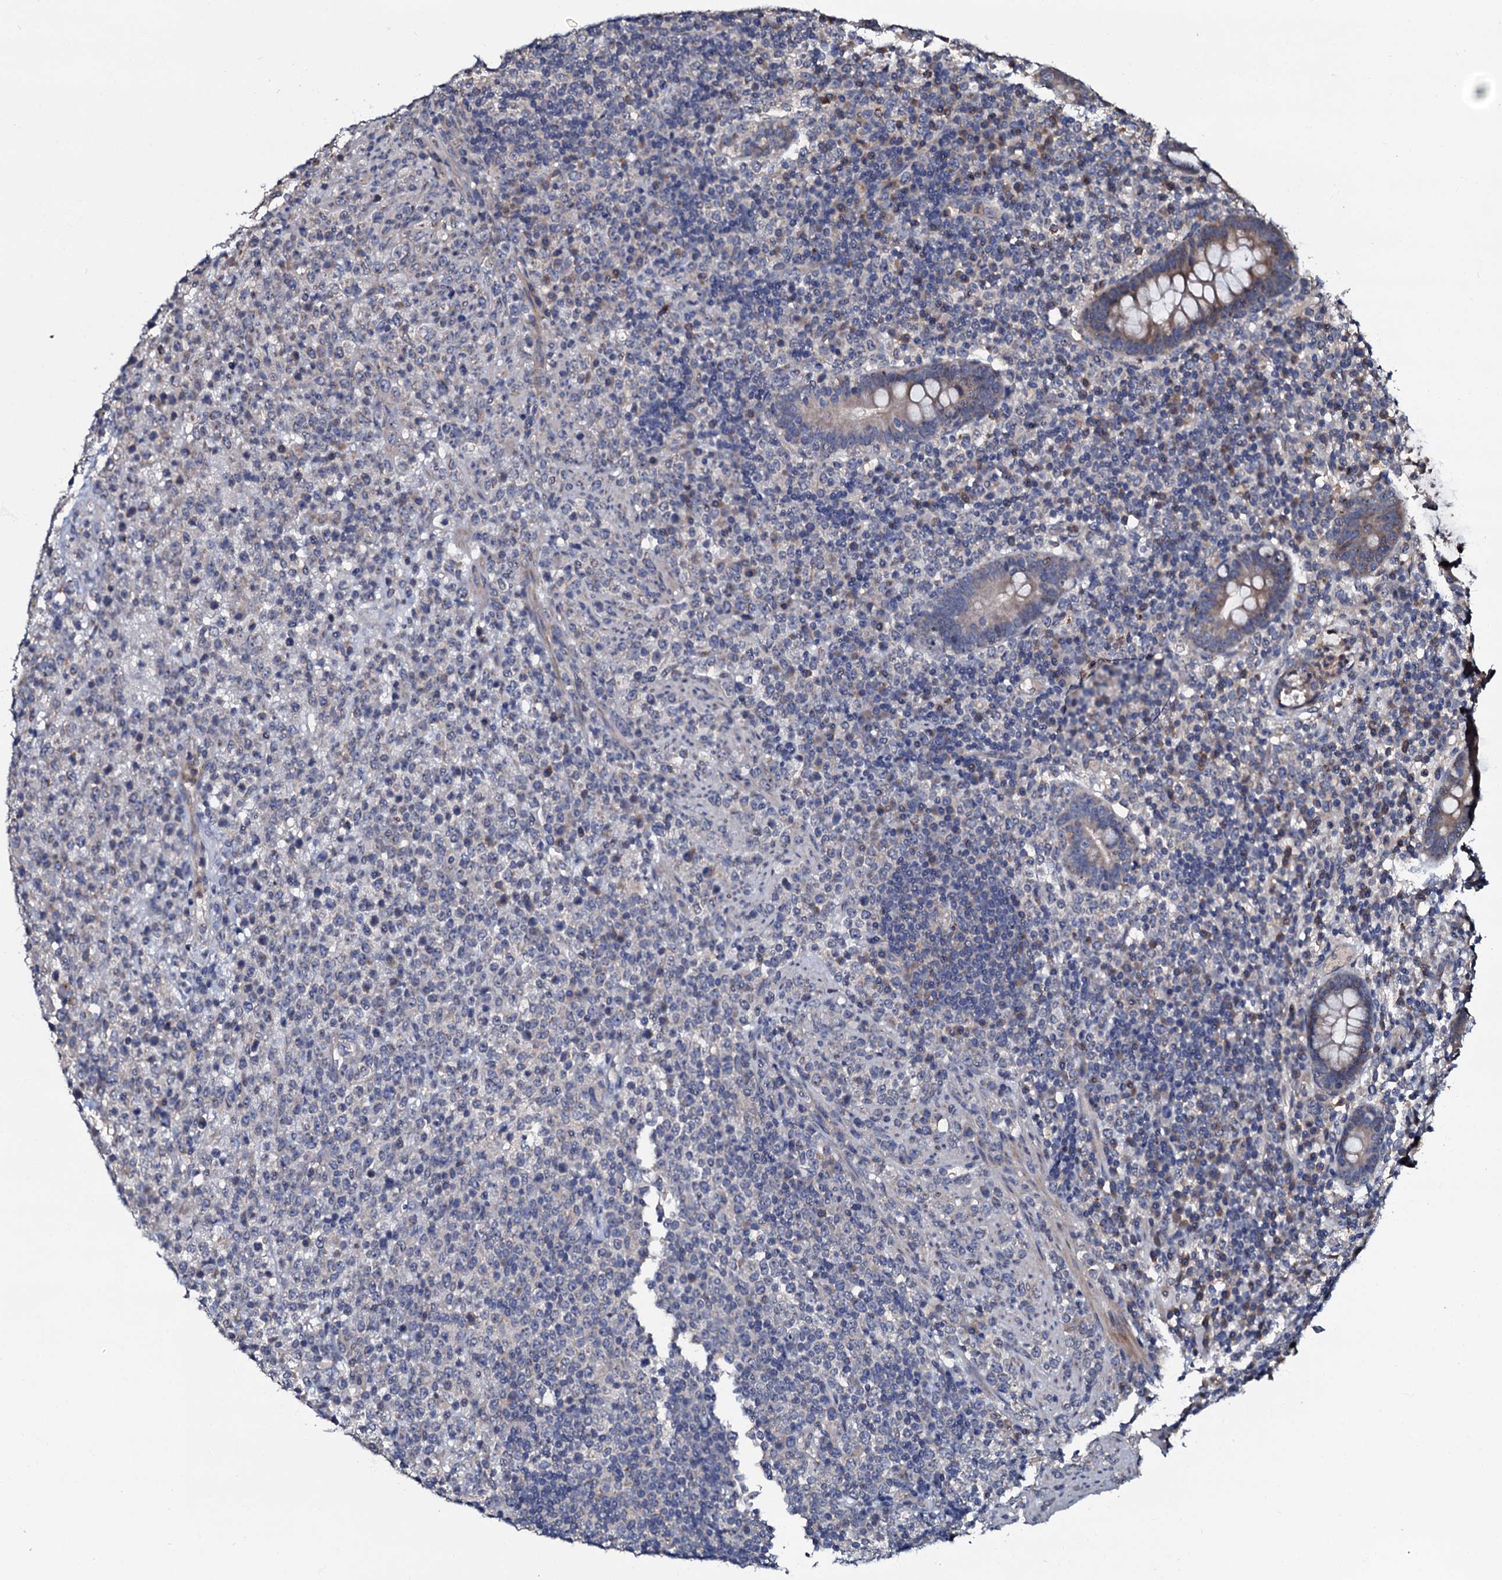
{"staining": {"intensity": "negative", "quantity": "none", "location": "none"}, "tissue": "lymphoma", "cell_type": "Tumor cells", "image_type": "cancer", "snomed": [{"axis": "morphology", "description": "Malignant lymphoma, non-Hodgkin's type, High grade"}, {"axis": "topography", "description": "Colon"}], "caption": "IHC micrograph of human high-grade malignant lymphoma, non-Hodgkin's type stained for a protein (brown), which exhibits no expression in tumor cells. (DAB (3,3'-diaminobenzidine) IHC, high magnification).", "gene": "CPNE2", "patient": {"sex": "female", "age": 53}}